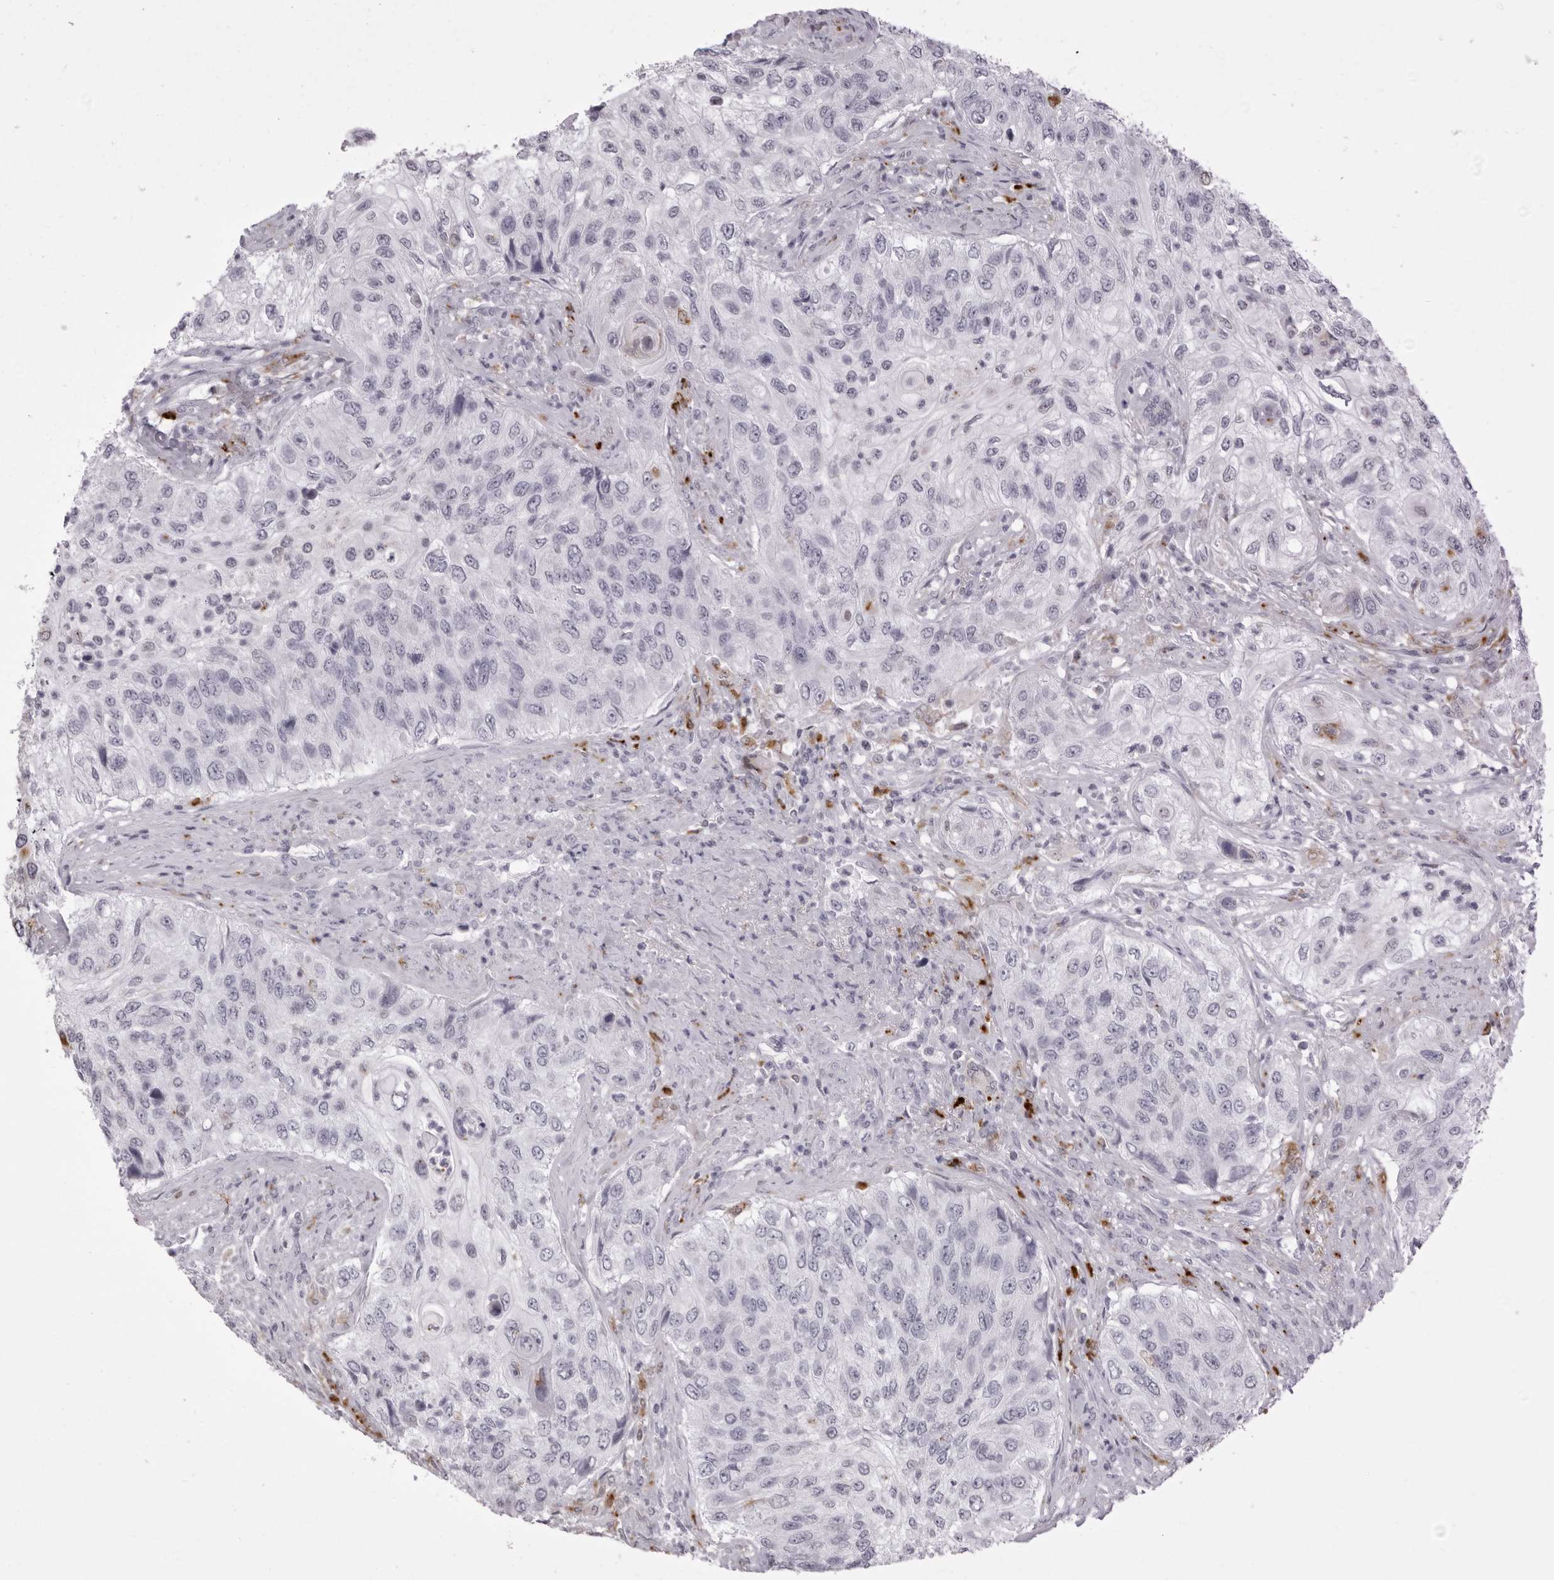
{"staining": {"intensity": "negative", "quantity": "none", "location": "none"}, "tissue": "urothelial cancer", "cell_type": "Tumor cells", "image_type": "cancer", "snomed": [{"axis": "morphology", "description": "Urothelial carcinoma, High grade"}, {"axis": "topography", "description": "Urinary bladder"}], "caption": "Tumor cells are negative for protein expression in human urothelial carcinoma (high-grade). Brightfield microscopy of IHC stained with DAB (brown) and hematoxylin (blue), captured at high magnification.", "gene": "IL25", "patient": {"sex": "female", "age": 60}}